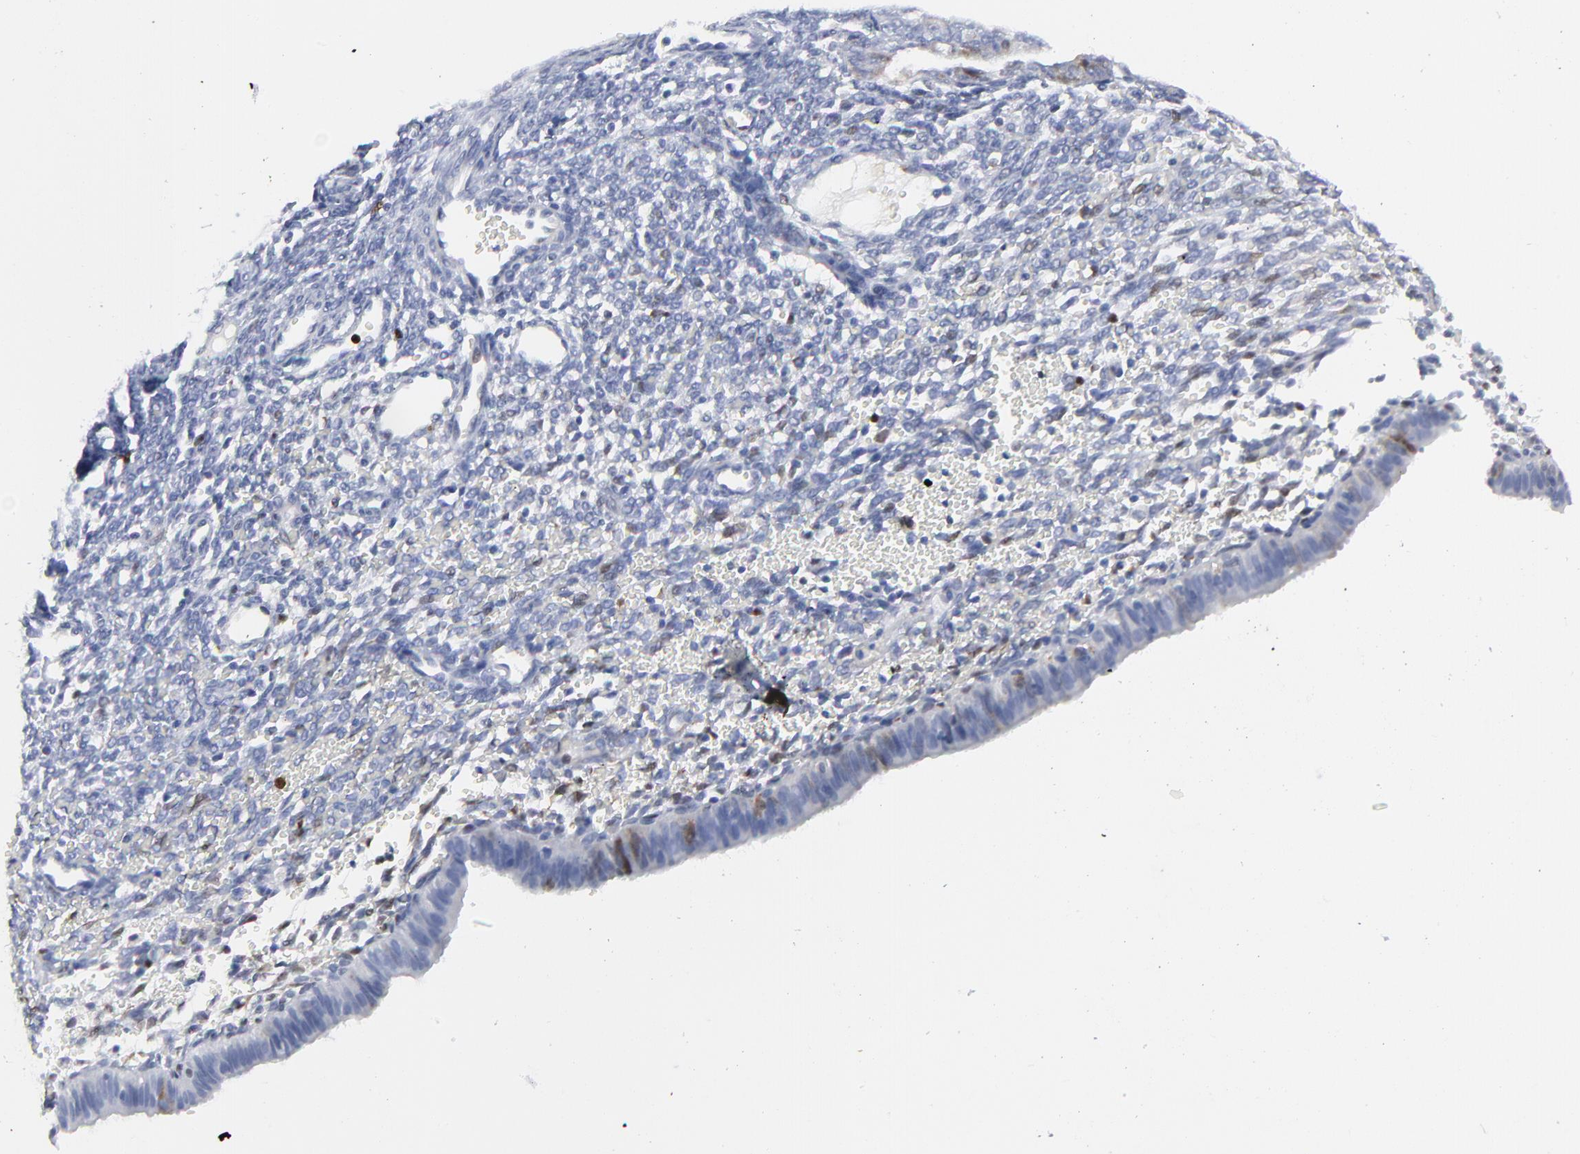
{"staining": {"intensity": "negative", "quantity": "none", "location": "none"}, "tissue": "endometrium", "cell_type": "Cells in endometrial stroma", "image_type": "normal", "snomed": [{"axis": "morphology", "description": "Normal tissue, NOS"}, {"axis": "topography", "description": "Endometrium"}], "caption": "Immunohistochemistry (IHC) of benign human endometrium demonstrates no expression in cells in endometrial stroma.", "gene": "NCAPH", "patient": {"sex": "female", "age": 61}}